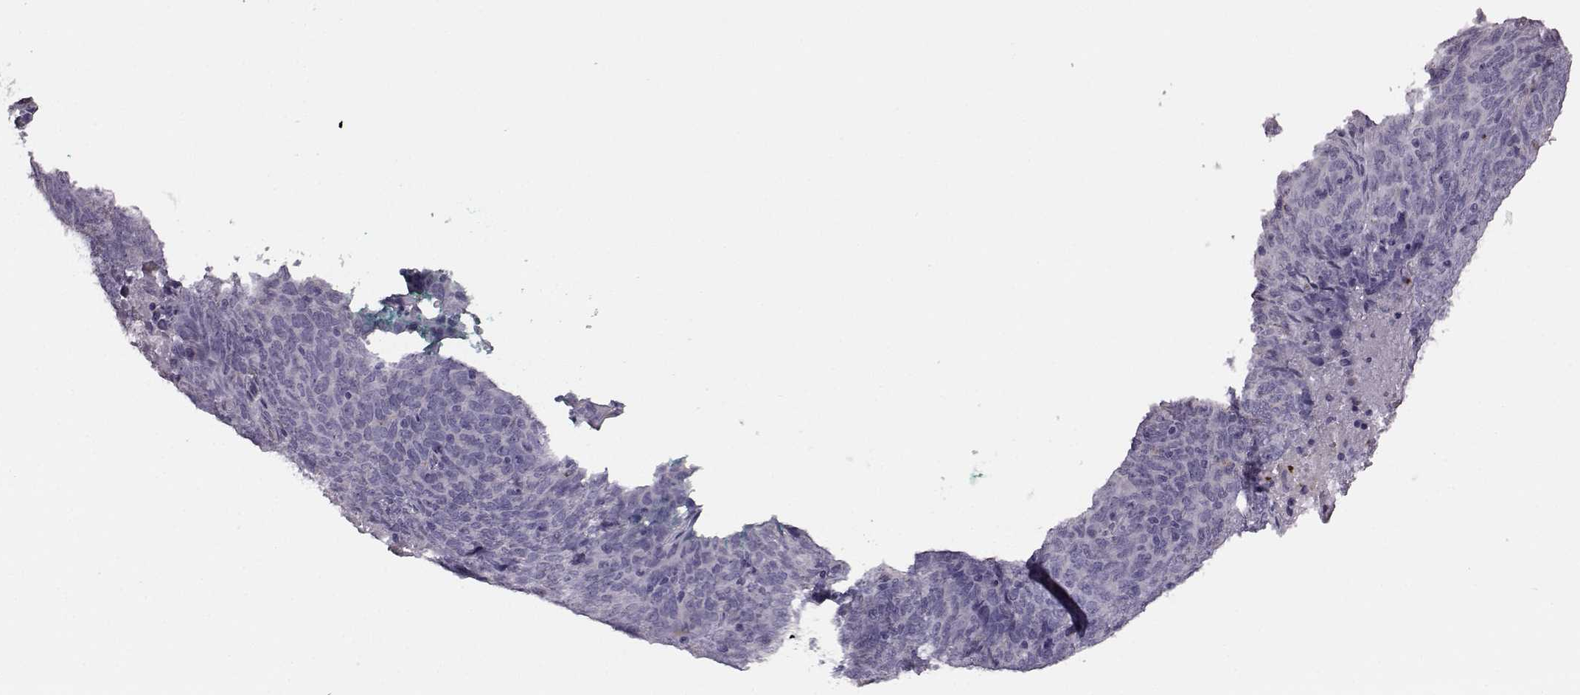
{"staining": {"intensity": "negative", "quantity": "none", "location": "none"}, "tissue": "skin cancer", "cell_type": "Tumor cells", "image_type": "cancer", "snomed": [{"axis": "morphology", "description": "Squamous cell carcinoma, NOS"}, {"axis": "topography", "description": "Skin"}, {"axis": "topography", "description": "Anal"}], "caption": "Tumor cells show no significant protein positivity in skin squamous cell carcinoma. Nuclei are stained in blue.", "gene": "SNTG1", "patient": {"sex": "female", "age": 51}}